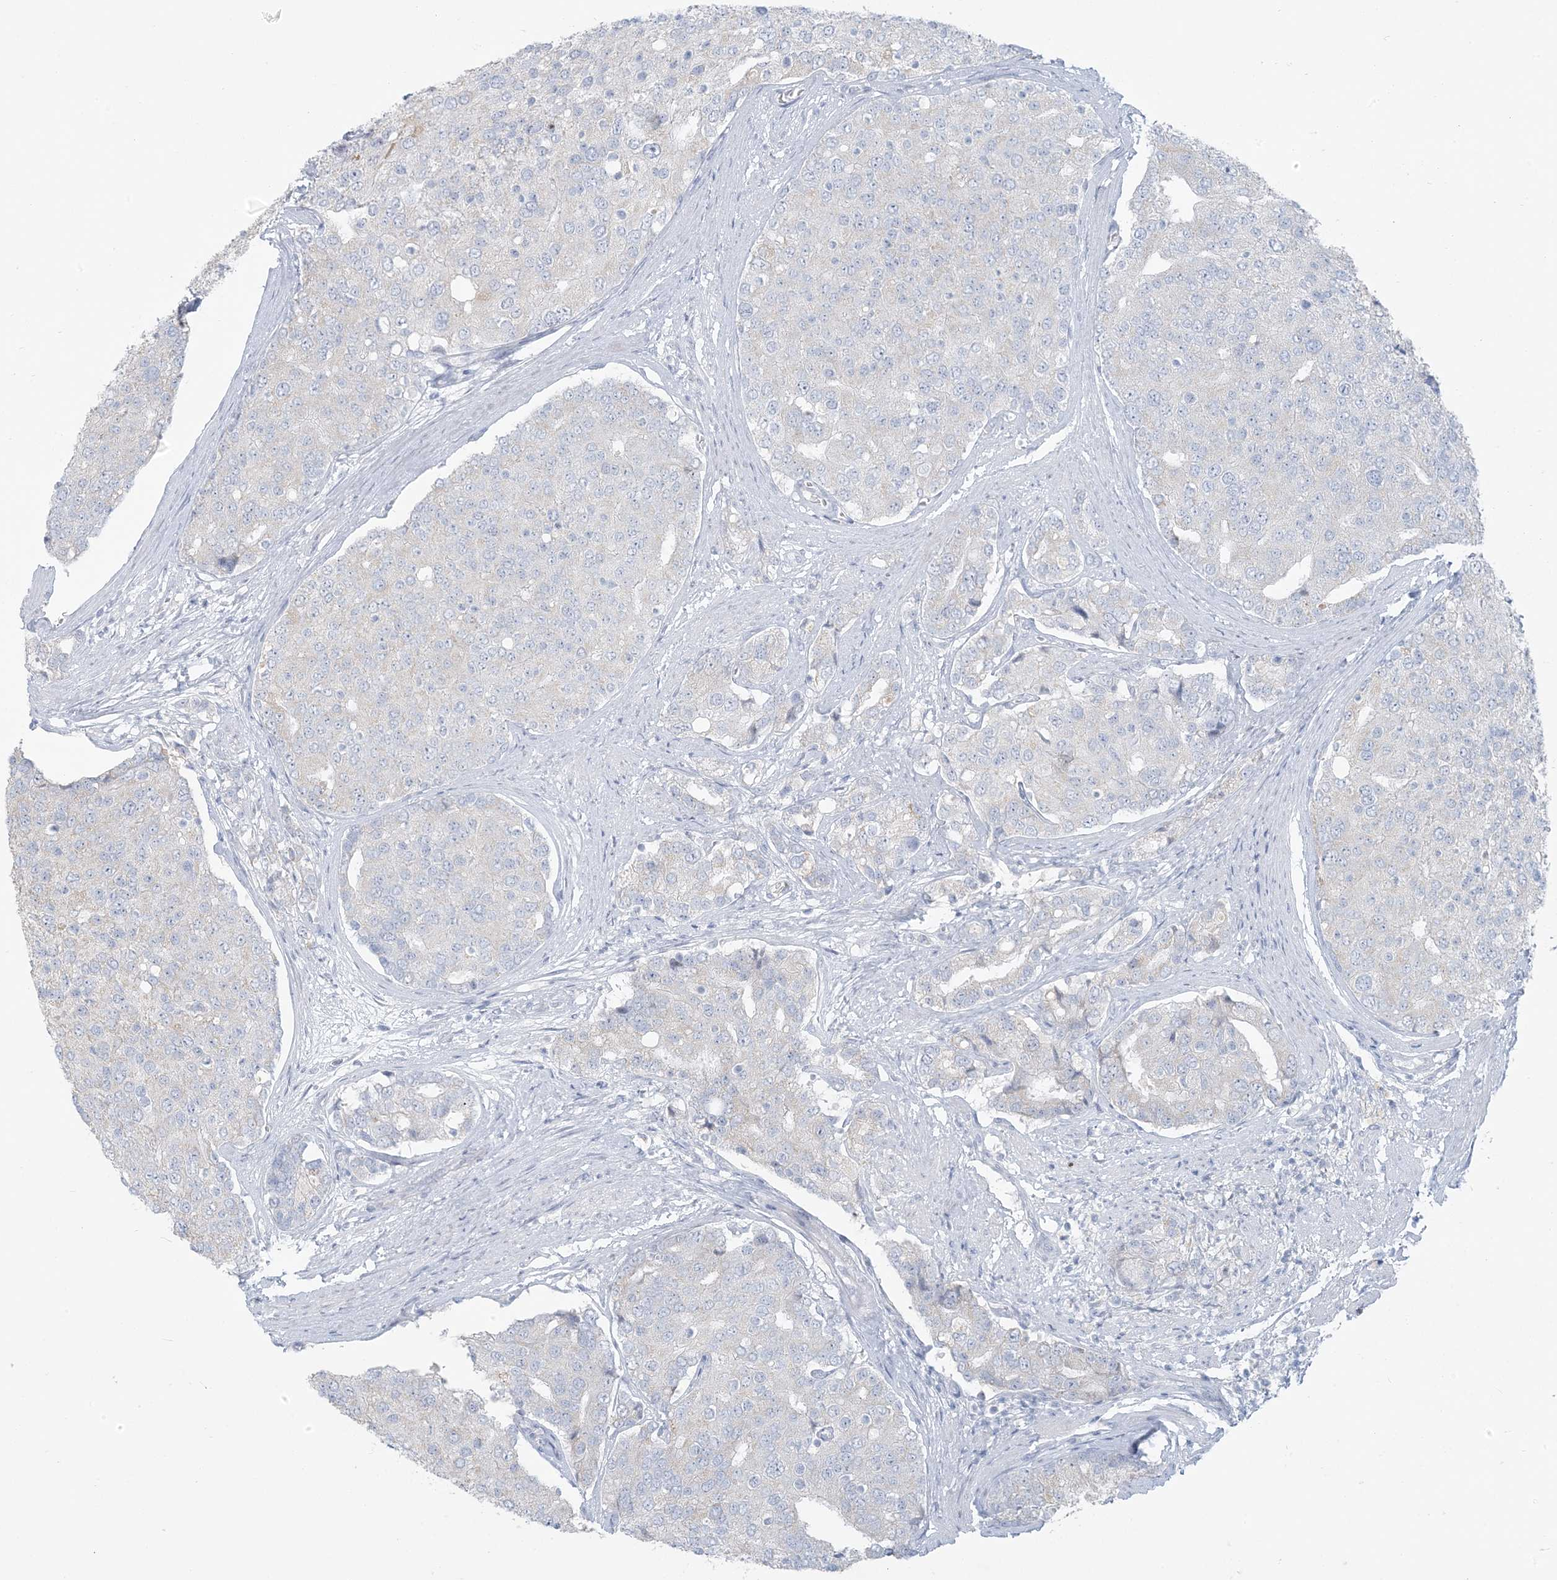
{"staining": {"intensity": "negative", "quantity": "none", "location": "none"}, "tissue": "prostate cancer", "cell_type": "Tumor cells", "image_type": "cancer", "snomed": [{"axis": "morphology", "description": "Adenocarcinoma, High grade"}, {"axis": "topography", "description": "Prostate"}], "caption": "DAB (3,3'-diaminobenzidine) immunohistochemical staining of human prostate cancer (adenocarcinoma (high-grade)) shows no significant expression in tumor cells. (DAB immunohistochemistry with hematoxylin counter stain).", "gene": "SCML1", "patient": {"sex": "male", "age": 50}}